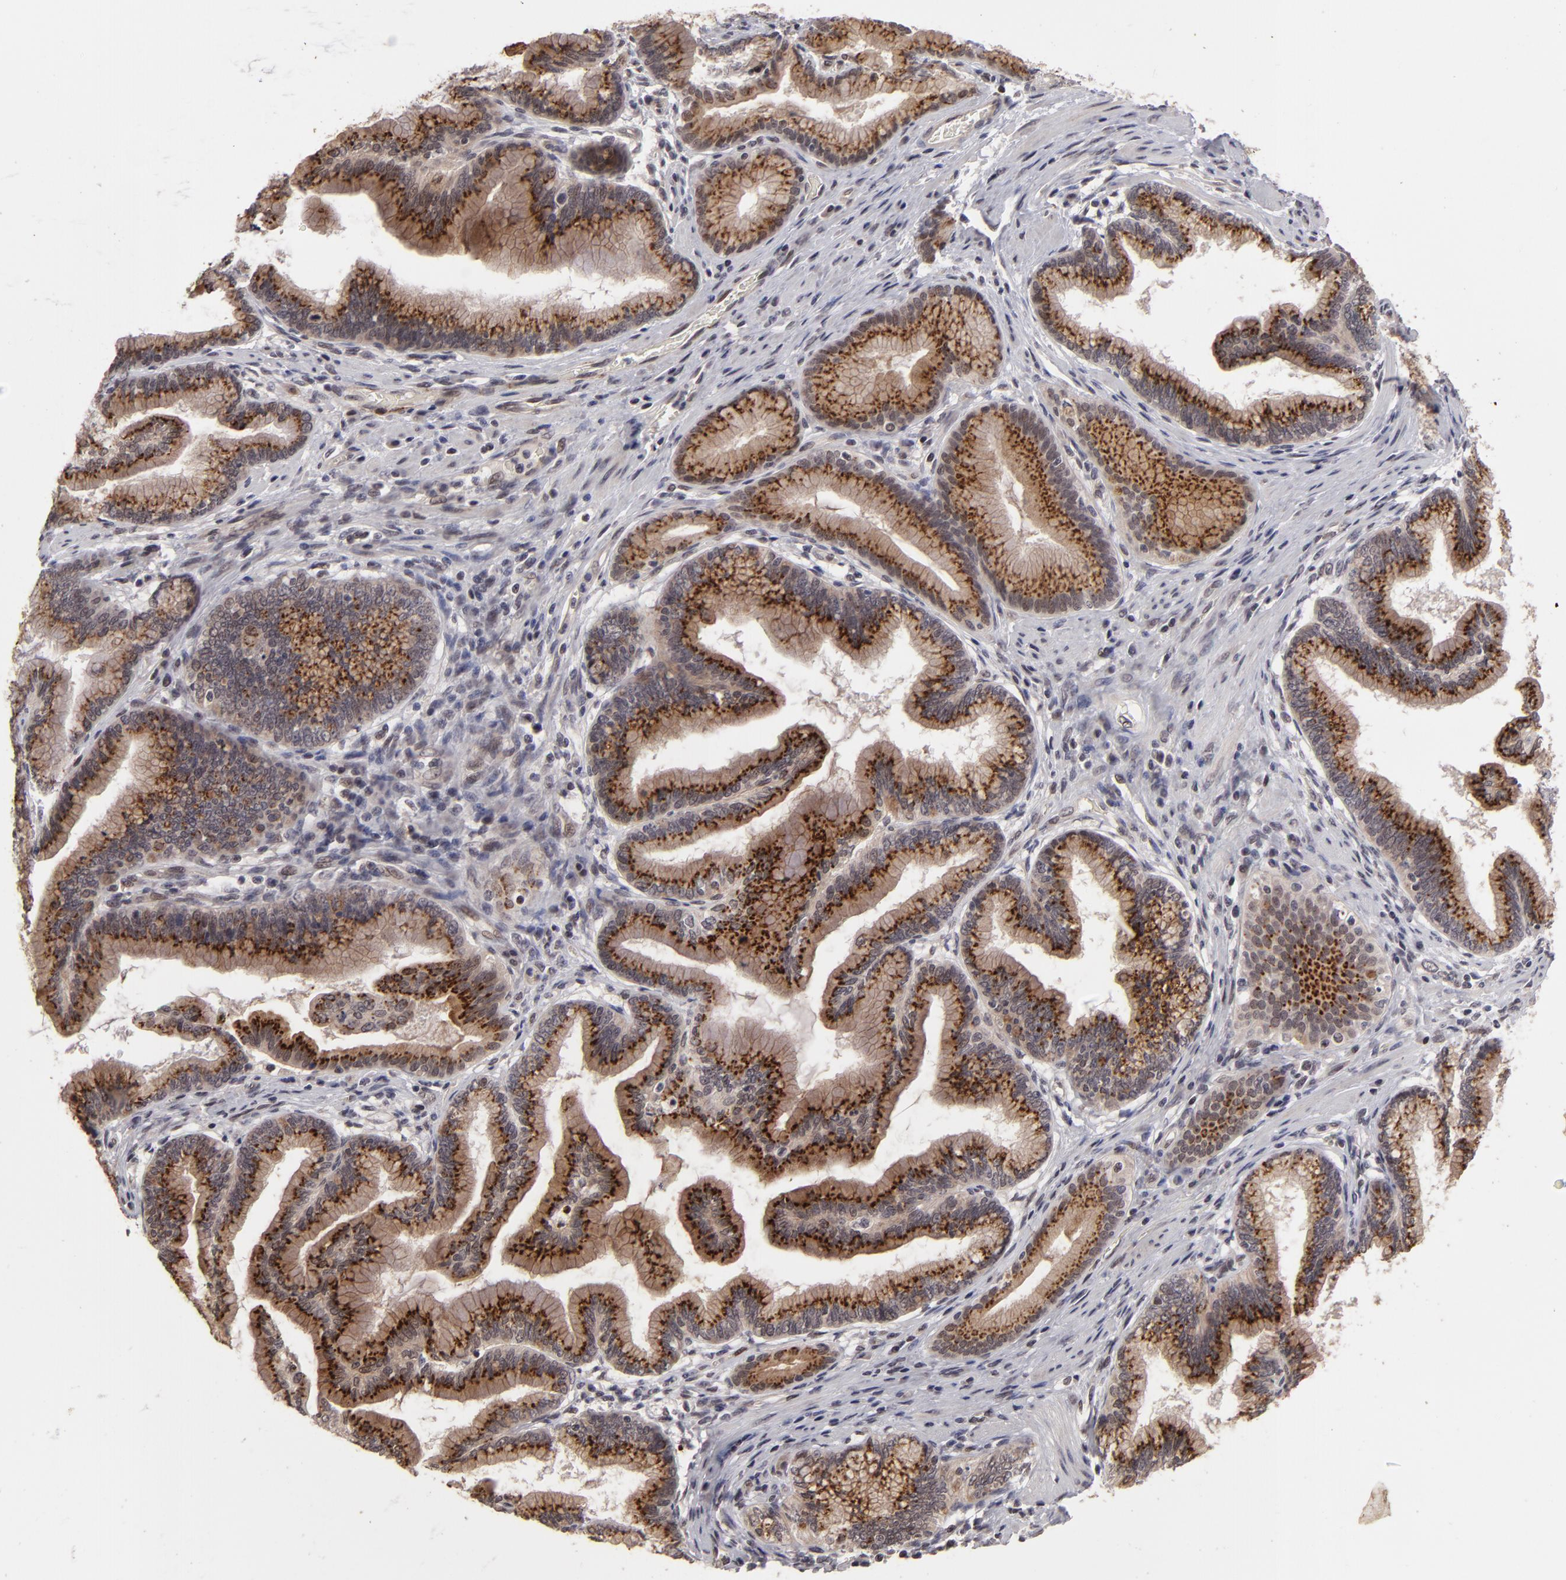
{"staining": {"intensity": "strong", "quantity": ">75%", "location": "cytoplasmic/membranous"}, "tissue": "pancreatic cancer", "cell_type": "Tumor cells", "image_type": "cancer", "snomed": [{"axis": "morphology", "description": "Adenocarcinoma, NOS"}, {"axis": "topography", "description": "Pancreas"}], "caption": "Immunohistochemistry (IHC) (DAB (3,3'-diaminobenzidine)) staining of pancreatic adenocarcinoma shows strong cytoplasmic/membranous protein expression in about >75% of tumor cells.", "gene": "DFFA", "patient": {"sex": "female", "age": 64}}